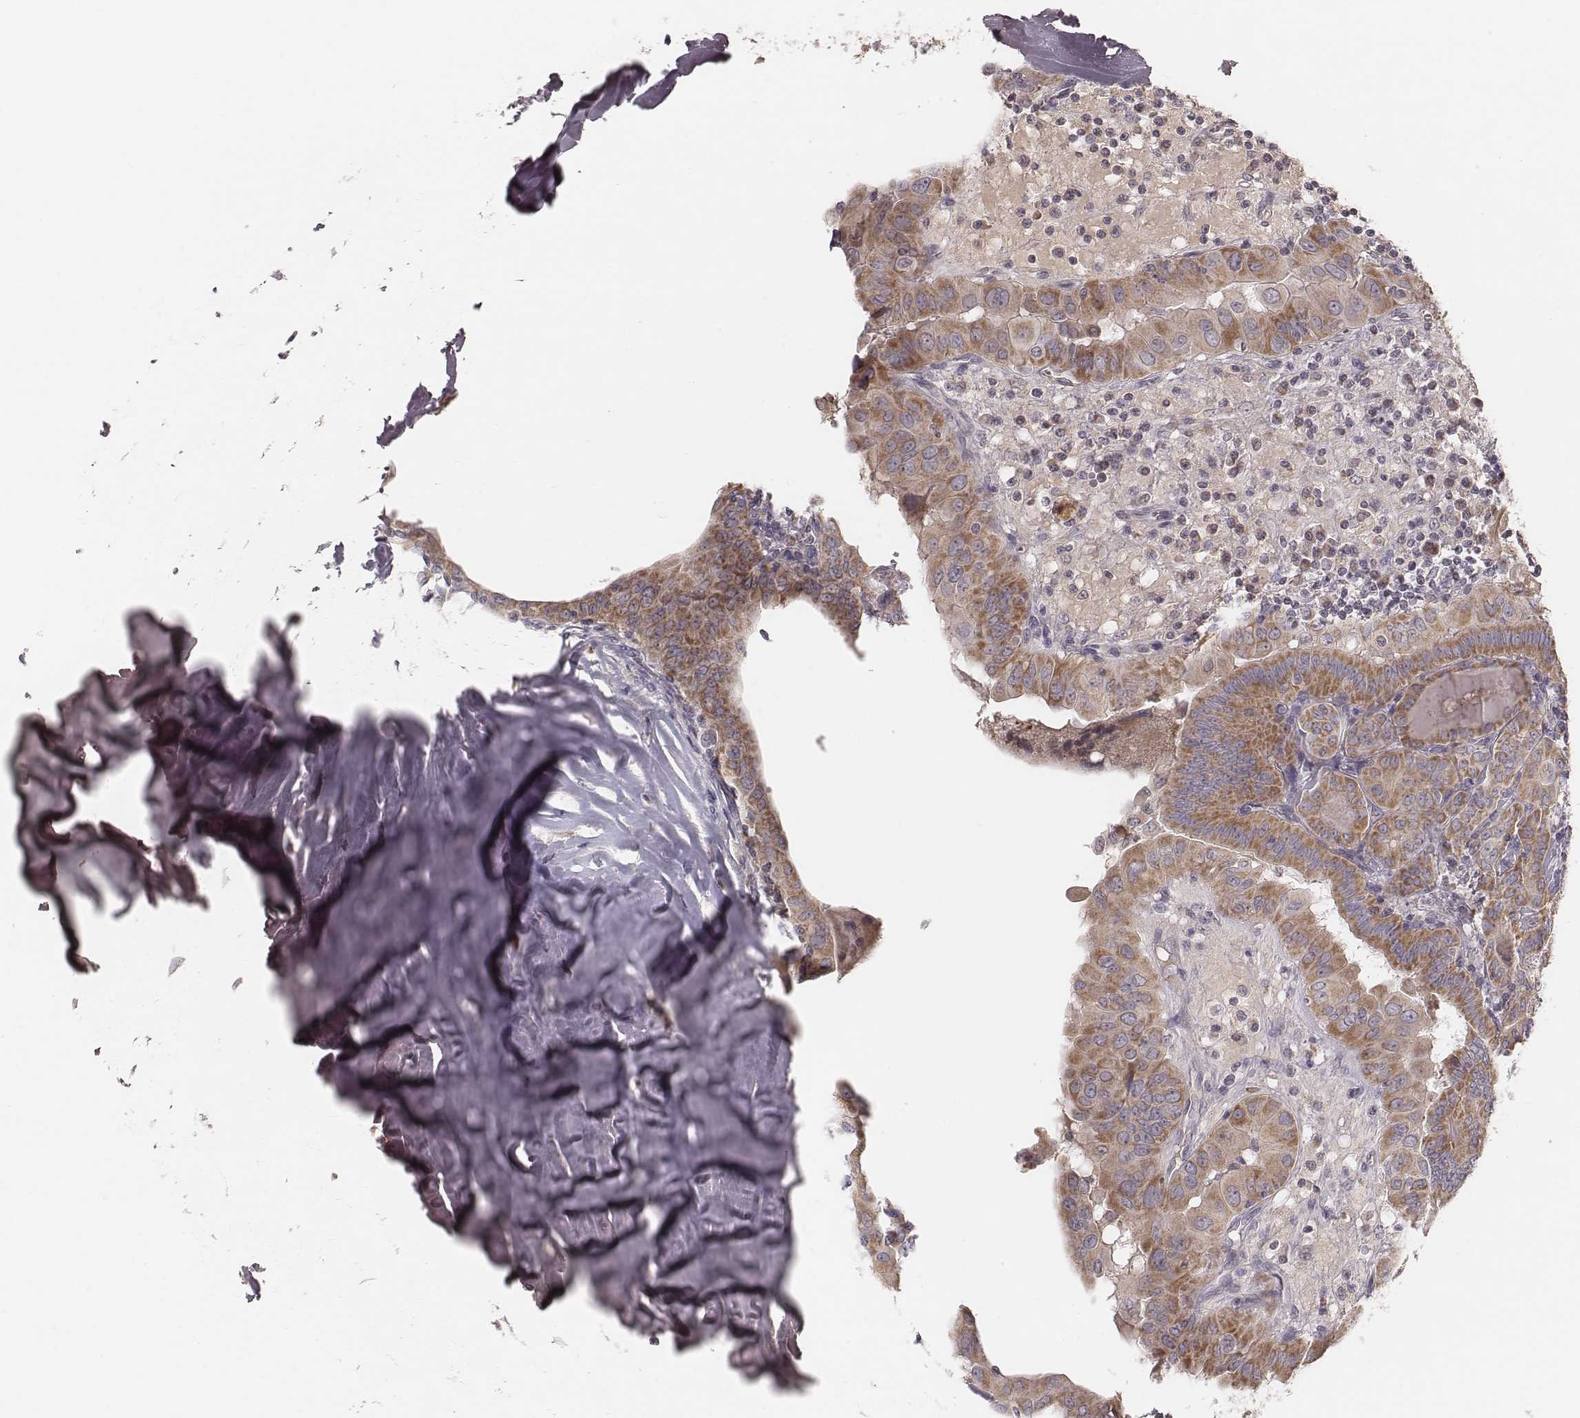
{"staining": {"intensity": "moderate", "quantity": ">75%", "location": "cytoplasmic/membranous"}, "tissue": "thyroid cancer", "cell_type": "Tumor cells", "image_type": "cancer", "snomed": [{"axis": "morphology", "description": "Papillary adenocarcinoma, NOS"}, {"axis": "topography", "description": "Thyroid gland"}], "caption": "IHC of thyroid papillary adenocarcinoma demonstrates medium levels of moderate cytoplasmic/membranous positivity in about >75% of tumor cells.", "gene": "MRPS27", "patient": {"sex": "female", "age": 37}}